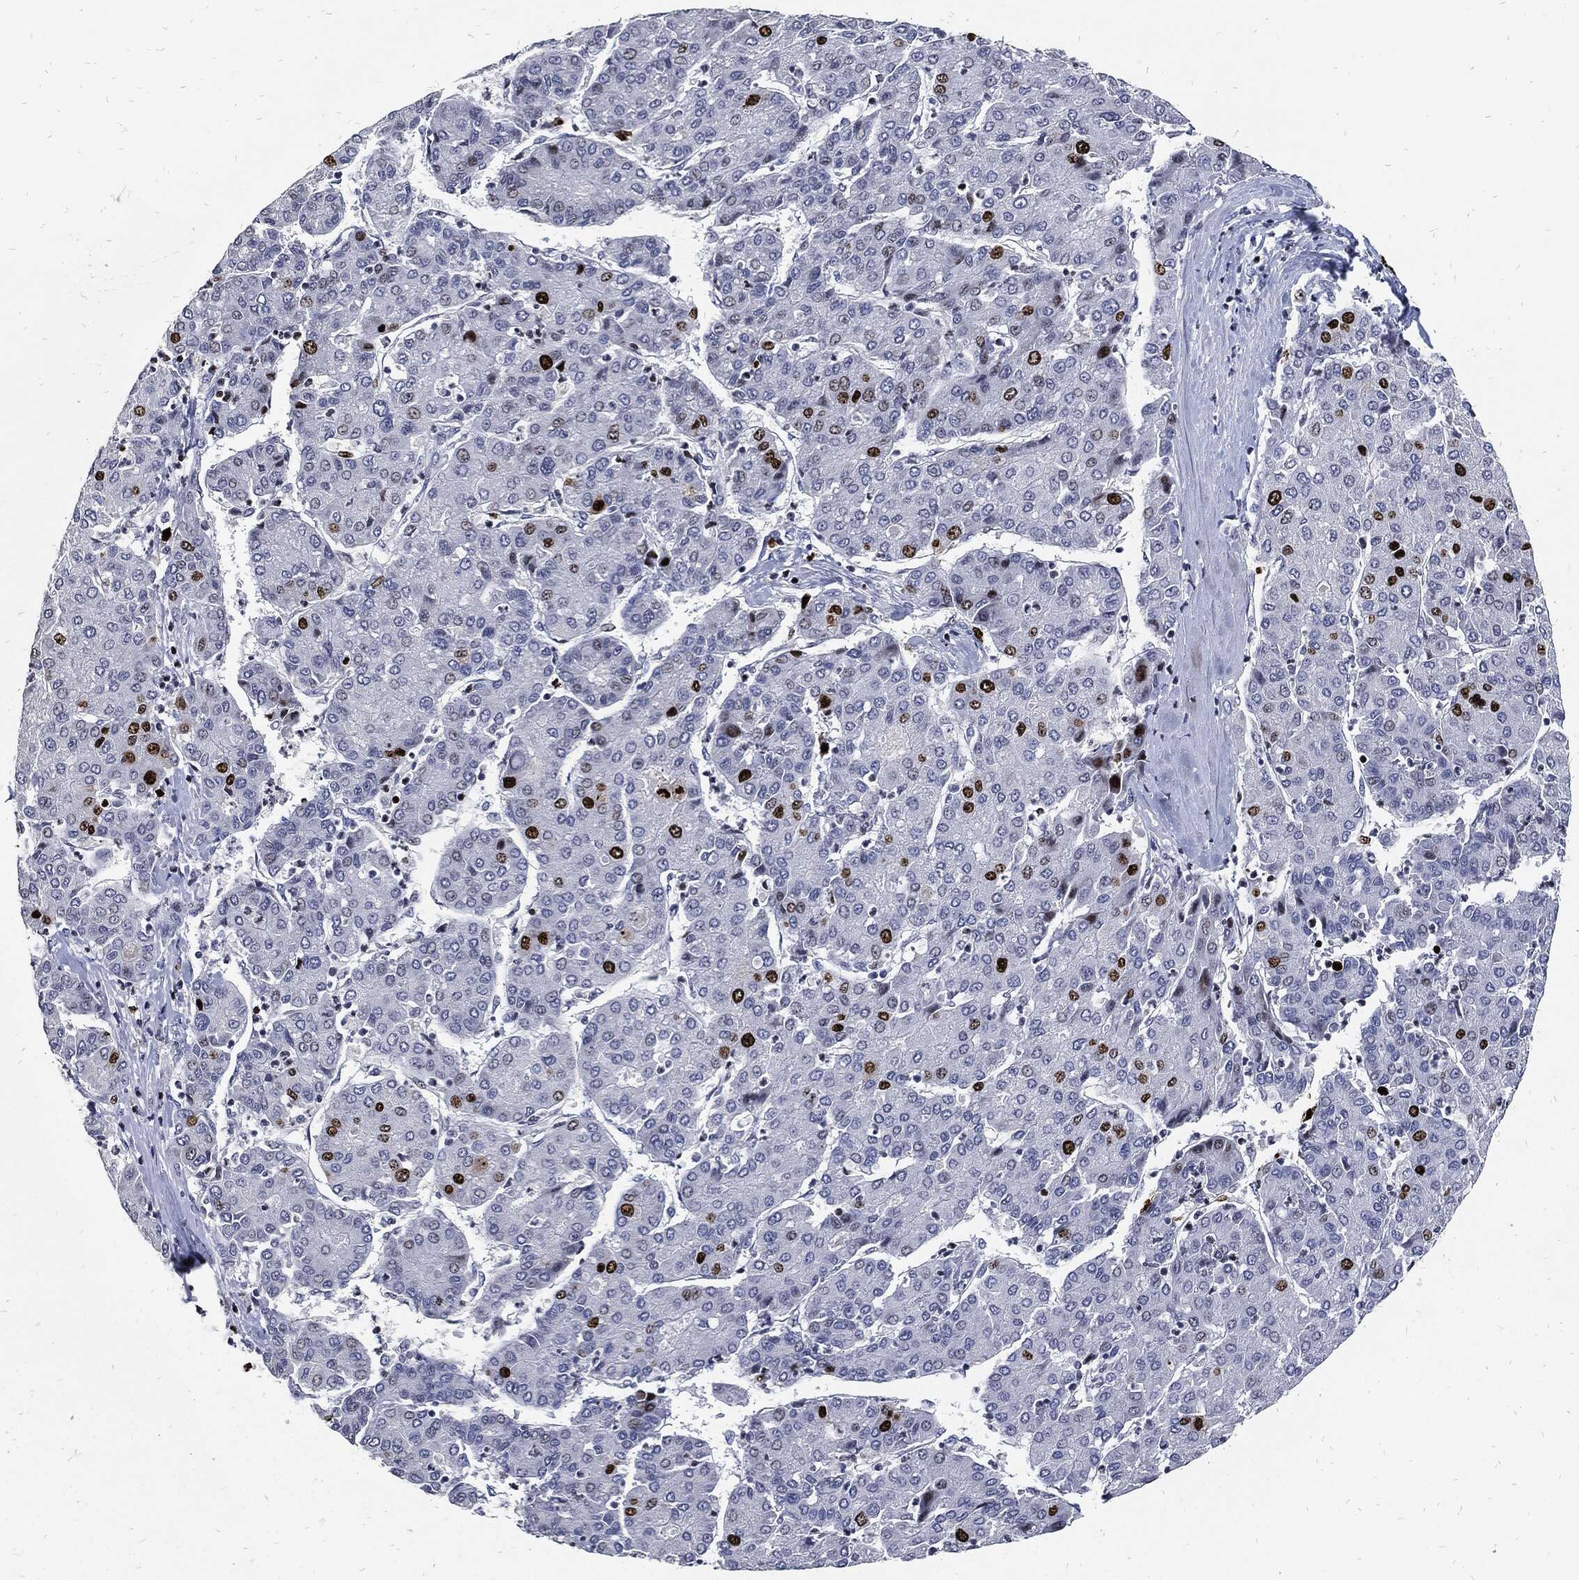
{"staining": {"intensity": "strong", "quantity": "<25%", "location": "nuclear"}, "tissue": "liver cancer", "cell_type": "Tumor cells", "image_type": "cancer", "snomed": [{"axis": "morphology", "description": "Carcinoma, Hepatocellular, NOS"}, {"axis": "topography", "description": "Liver"}], "caption": "Strong nuclear protein expression is identified in about <25% of tumor cells in liver cancer (hepatocellular carcinoma).", "gene": "MKI67", "patient": {"sex": "male", "age": 65}}